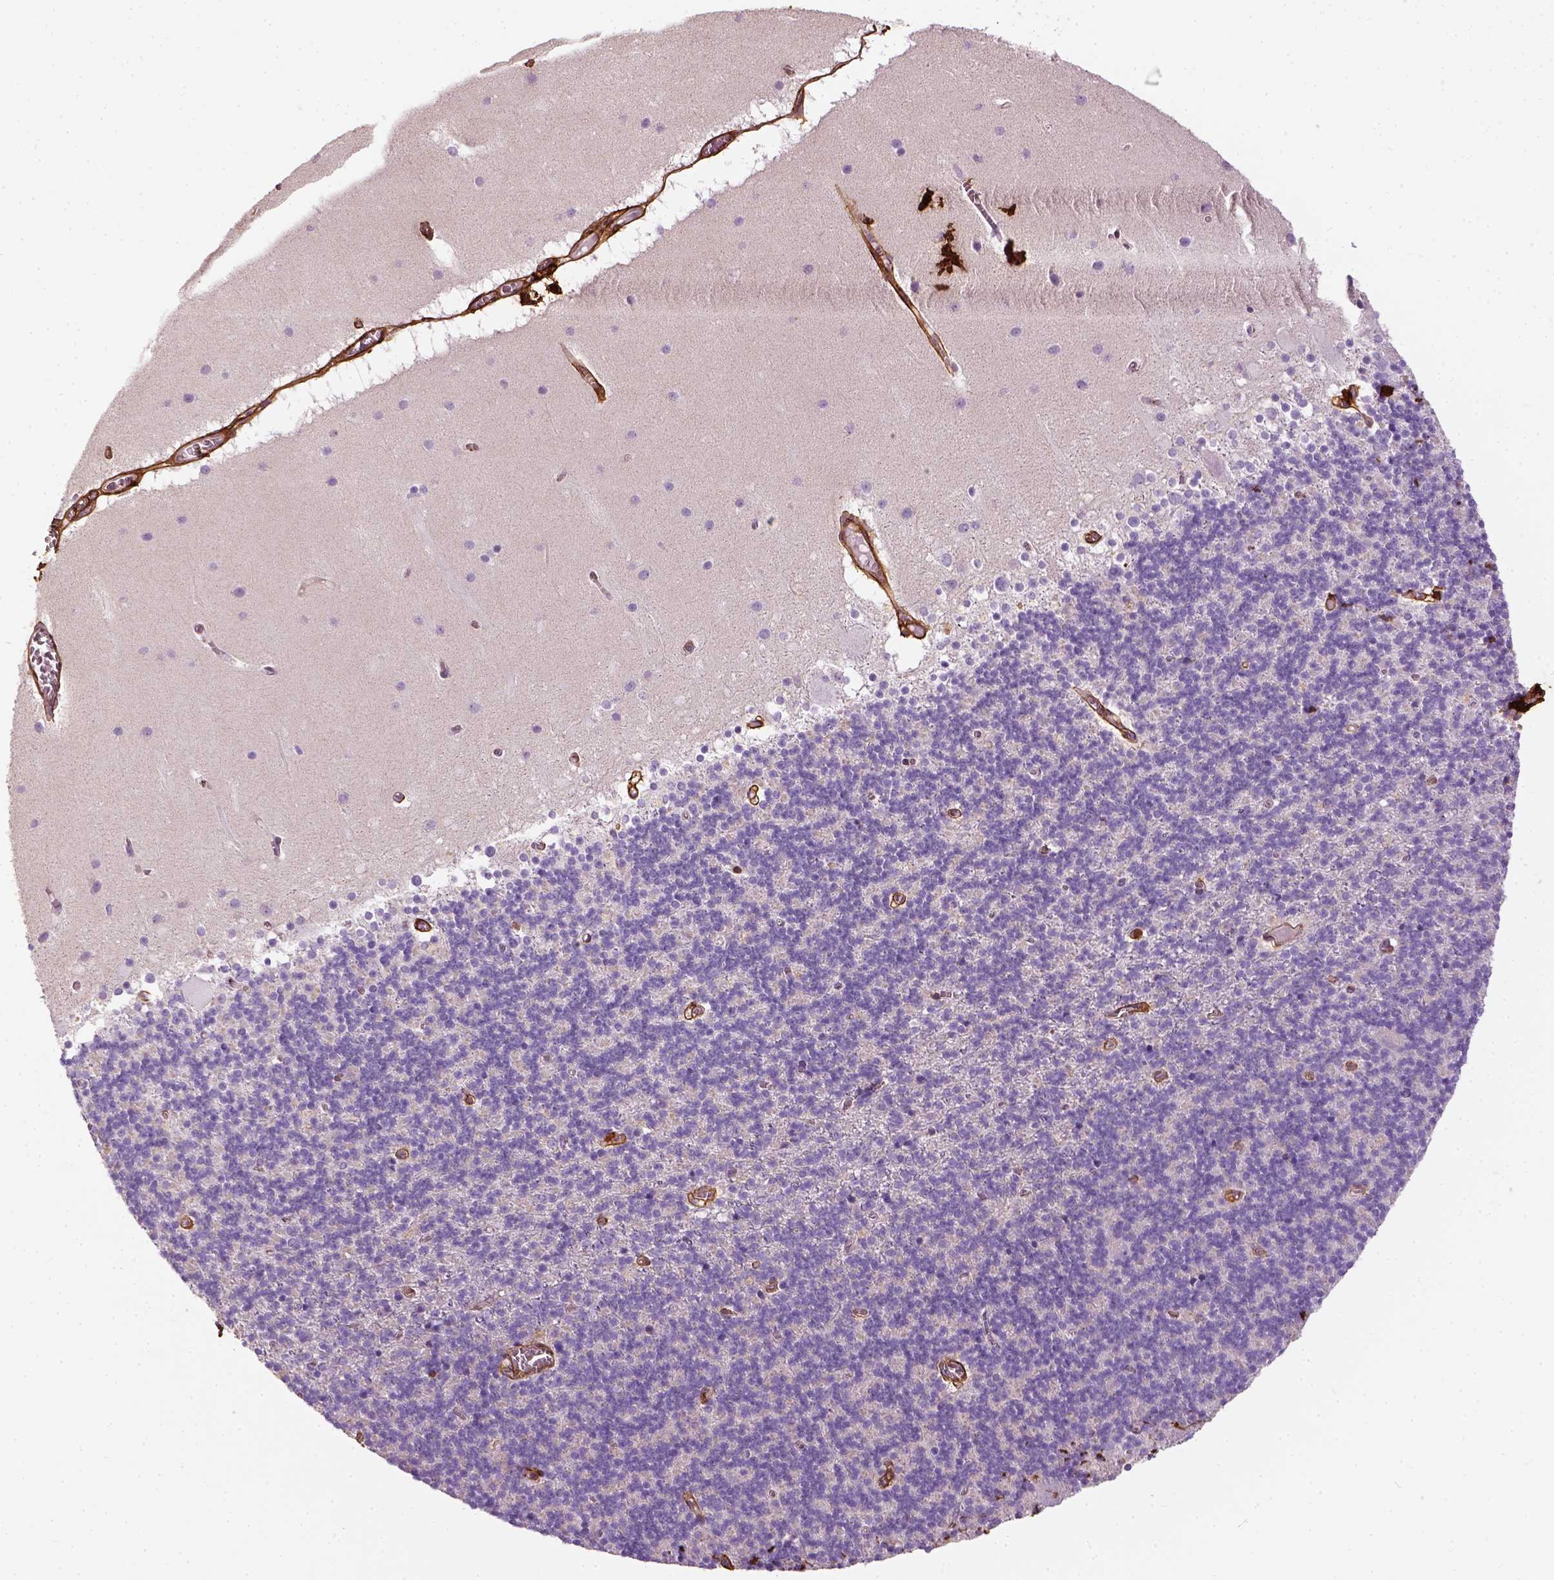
{"staining": {"intensity": "negative", "quantity": "none", "location": "none"}, "tissue": "cerebellum", "cell_type": "Cells in granular layer", "image_type": "normal", "snomed": [{"axis": "morphology", "description": "Normal tissue, NOS"}, {"axis": "topography", "description": "Cerebellum"}], "caption": "High power microscopy histopathology image of an immunohistochemistry photomicrograph of benign cerebellum, revealing no significant expression in cells in granular layer. (Brightfield microscopy of DAB (3,3'-diaminobenzidine) IHC at high magnification).", "gene": "COL6A2", "patient": {"sex": "male", "age": 70}}